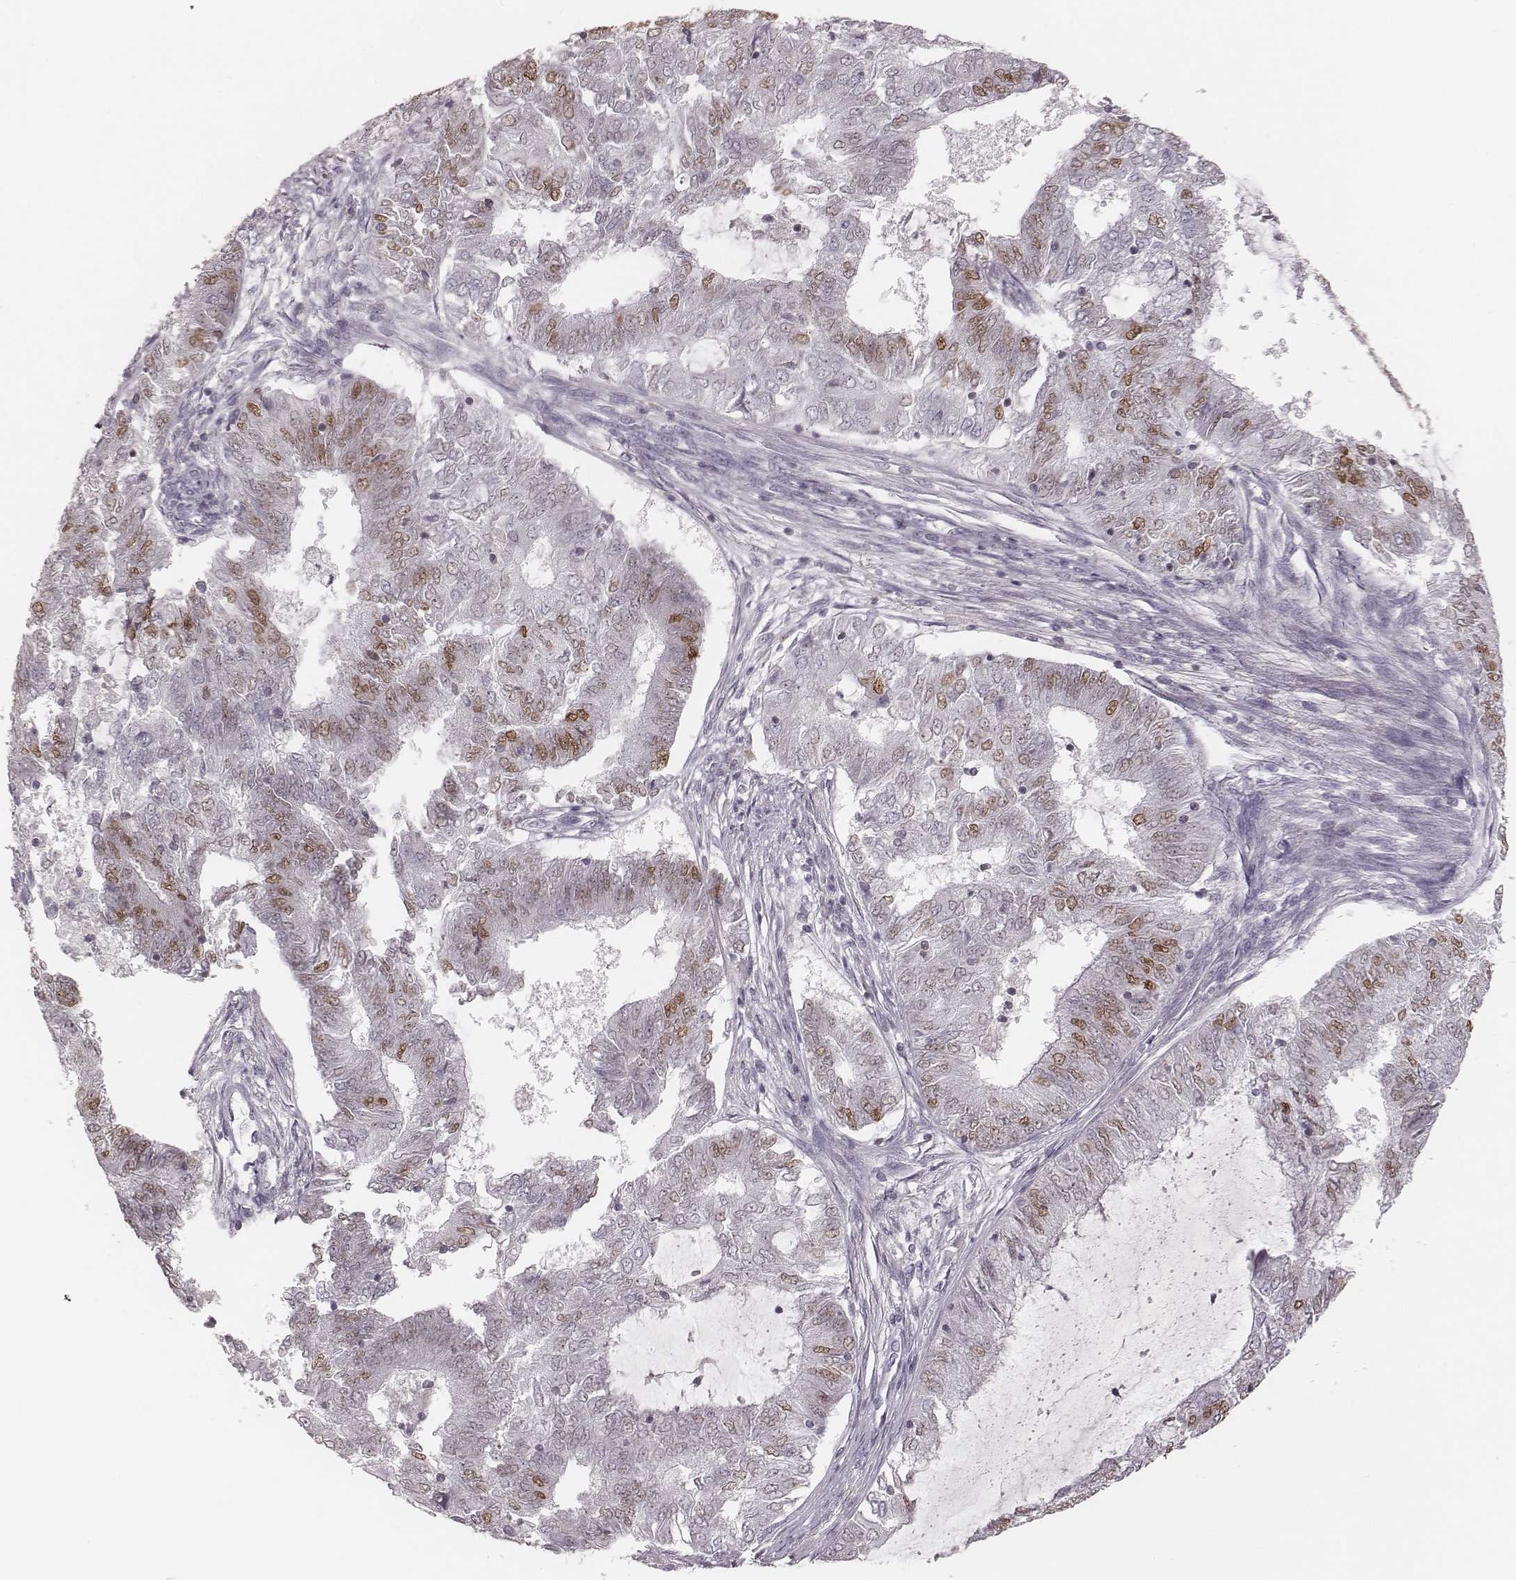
{"staining": {"intensity": "moderate", "quantity": "25%-75%", "location": "nuclear"}, "tissue": "endometrial cancer", "cell_type": "Tumor cells", "image_type": "cancer", "snomed": [{"axis": "morphology", "description": "Adenocarcinoma, NOS"}, {"axis": "topography", "description": "Endometrium"}], "caption": "Immunohistochemical staining of endometrial cancer reveals medium levels of moderate nuclear protein staining in about 25%-75% of tumor cells.", "gene": "MSX1", "patient": {"sex": "female", "age": 62}}